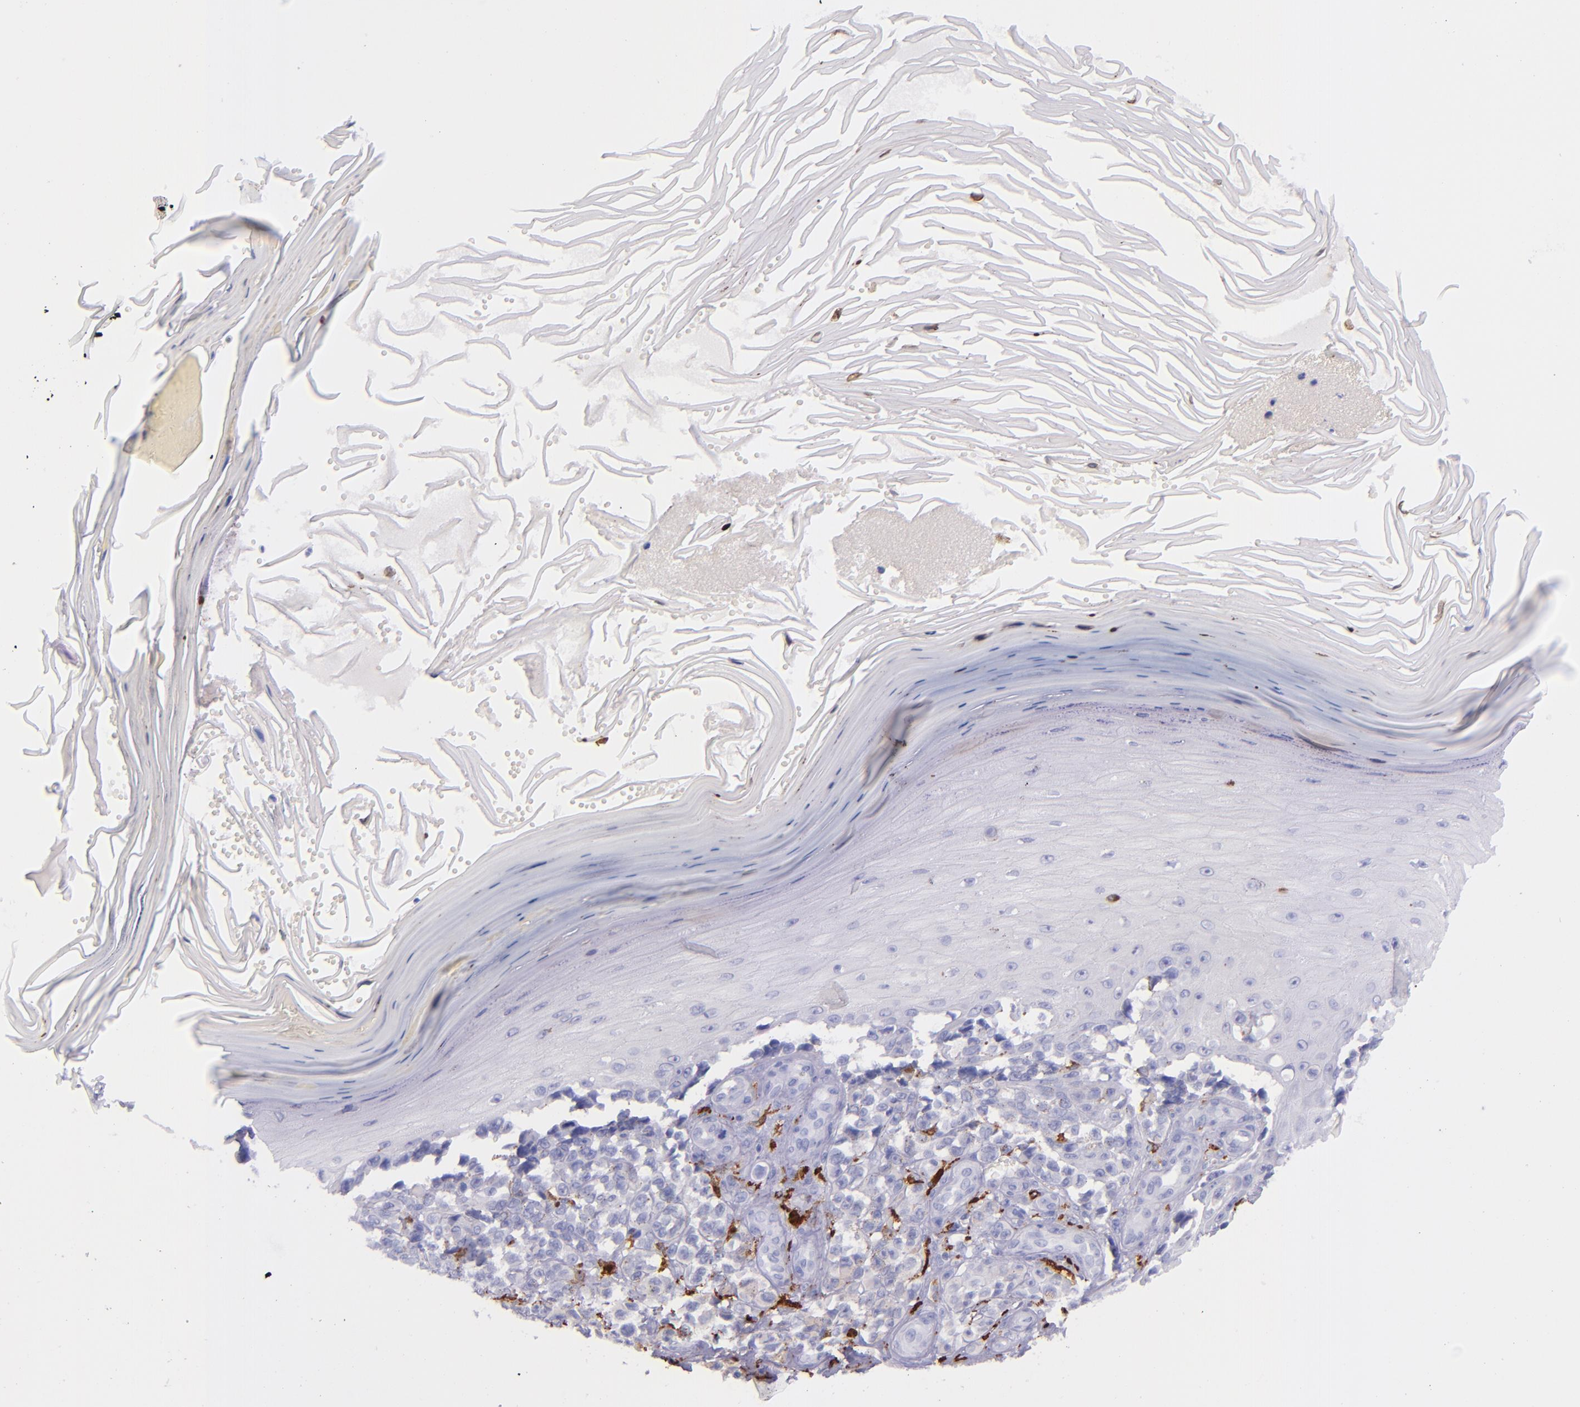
{"staining": {"intensity": "negative", "quantity": "none", "location": "none"}, "tissue": "melanoma", "cell_type": "Tumor cells", "image_type": "cancer", "snomed": [{"axis": "morphology", "description": "Malignant melanoma, NOS"}, {"axis": "topography", "description": "Skin"}], "caption": "Protein analysis of malignant melanoma displays no significant positivity in tumor cells.", "gene": "CD163", "patient": {"sex": "female", "age": 82}}